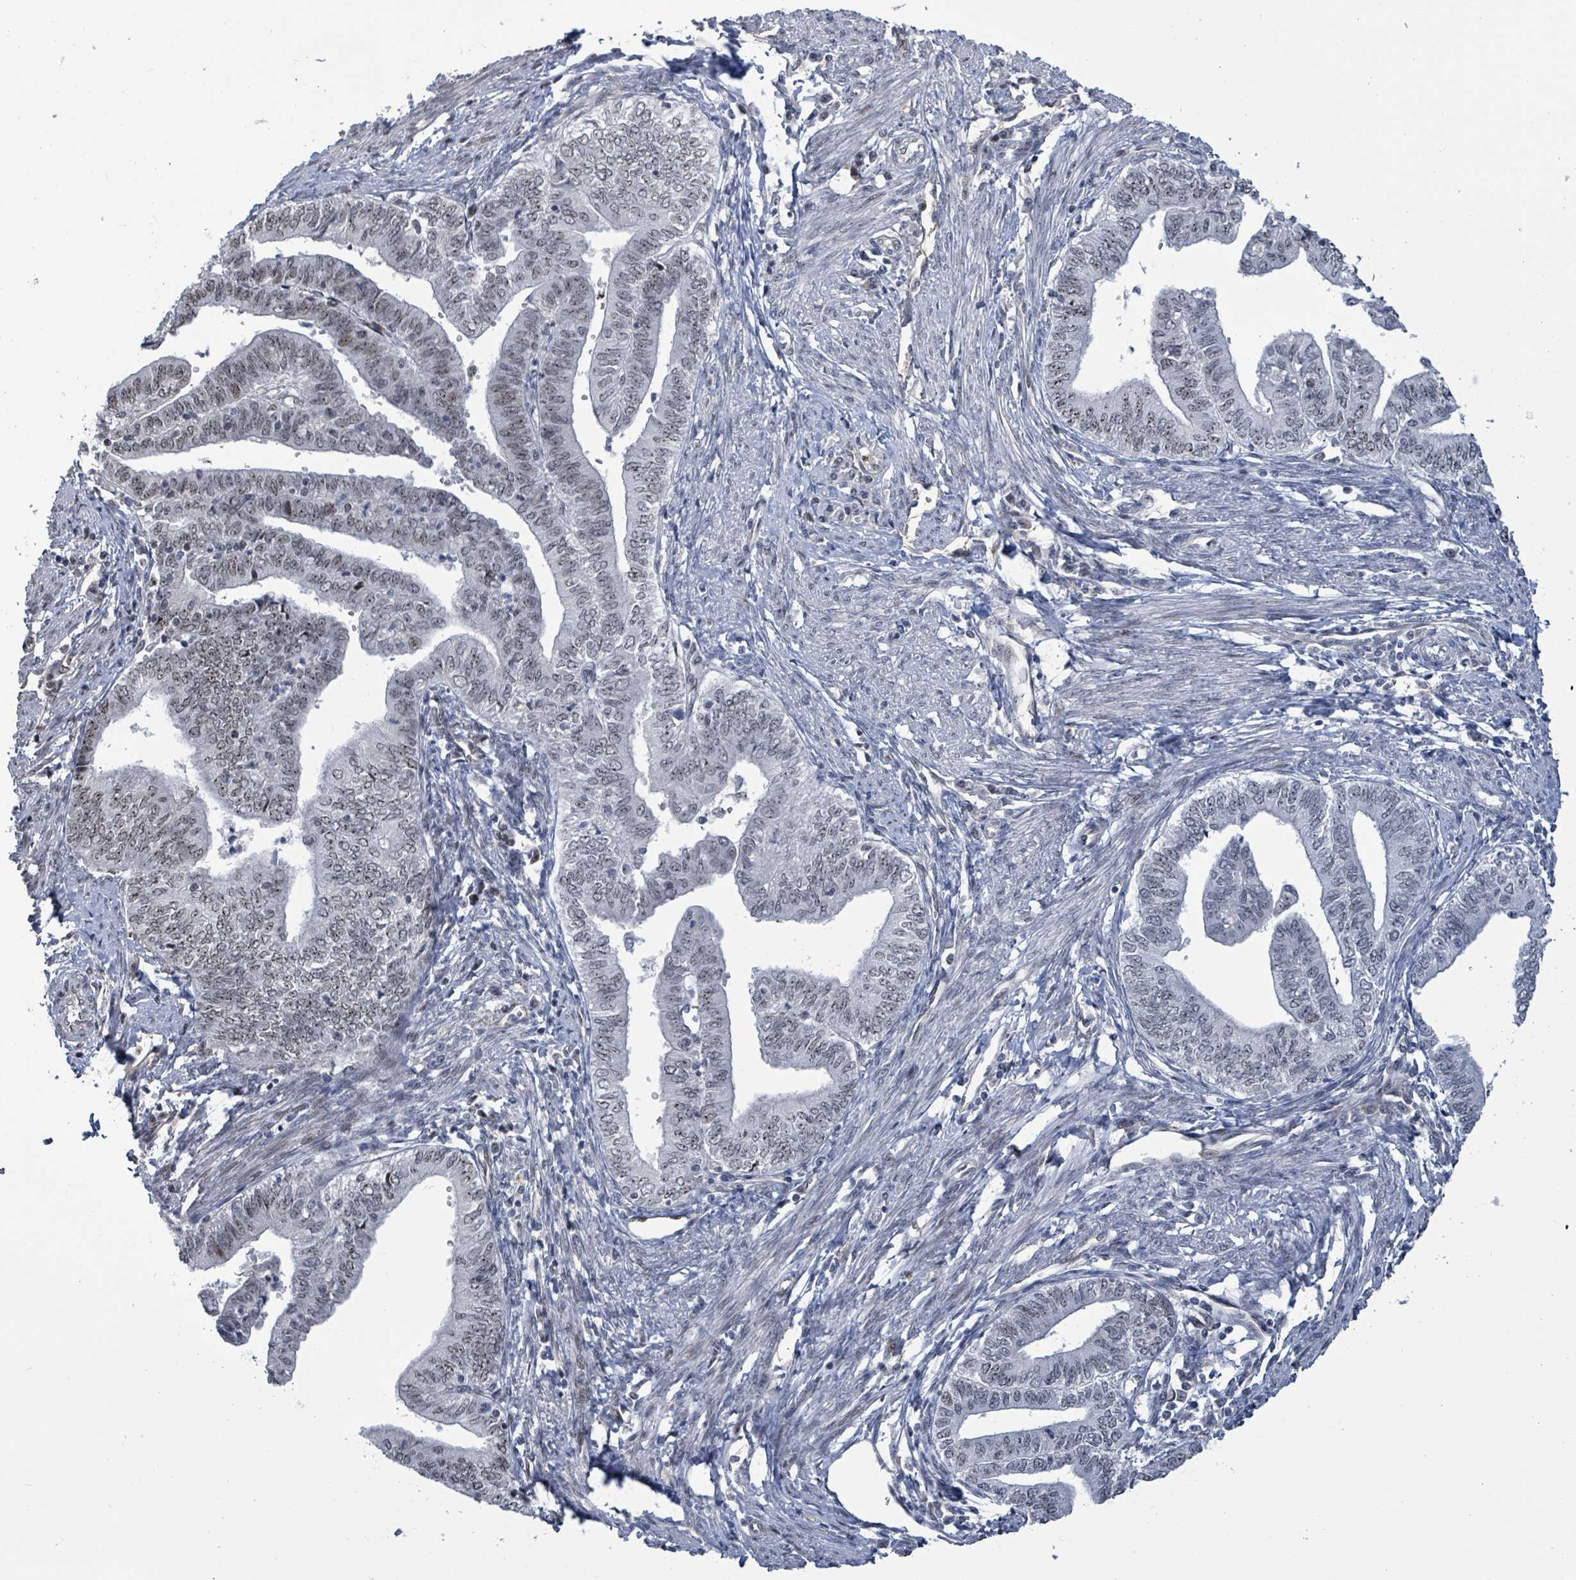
{"staining": {"intensity": "weak", "quantity": "<25%", "location": "nuclear"}, "tissue": "endometrial cancer", "cell_type": "Tumor cells", "image_type": "cancer", "snomed": [{"axis": "morphology", "description": "Adenocarcinoma, NOS"}, {"axis": "topography", "description": "Endometrium"}], "caption": "This is a micrograph of immunohistochemistry staining of endometrial cancer (adenocarcinoma), which shows no positivity in tumor cells.", "gene": "RRN3", "patient": {"sex": "female", "age": 66}}